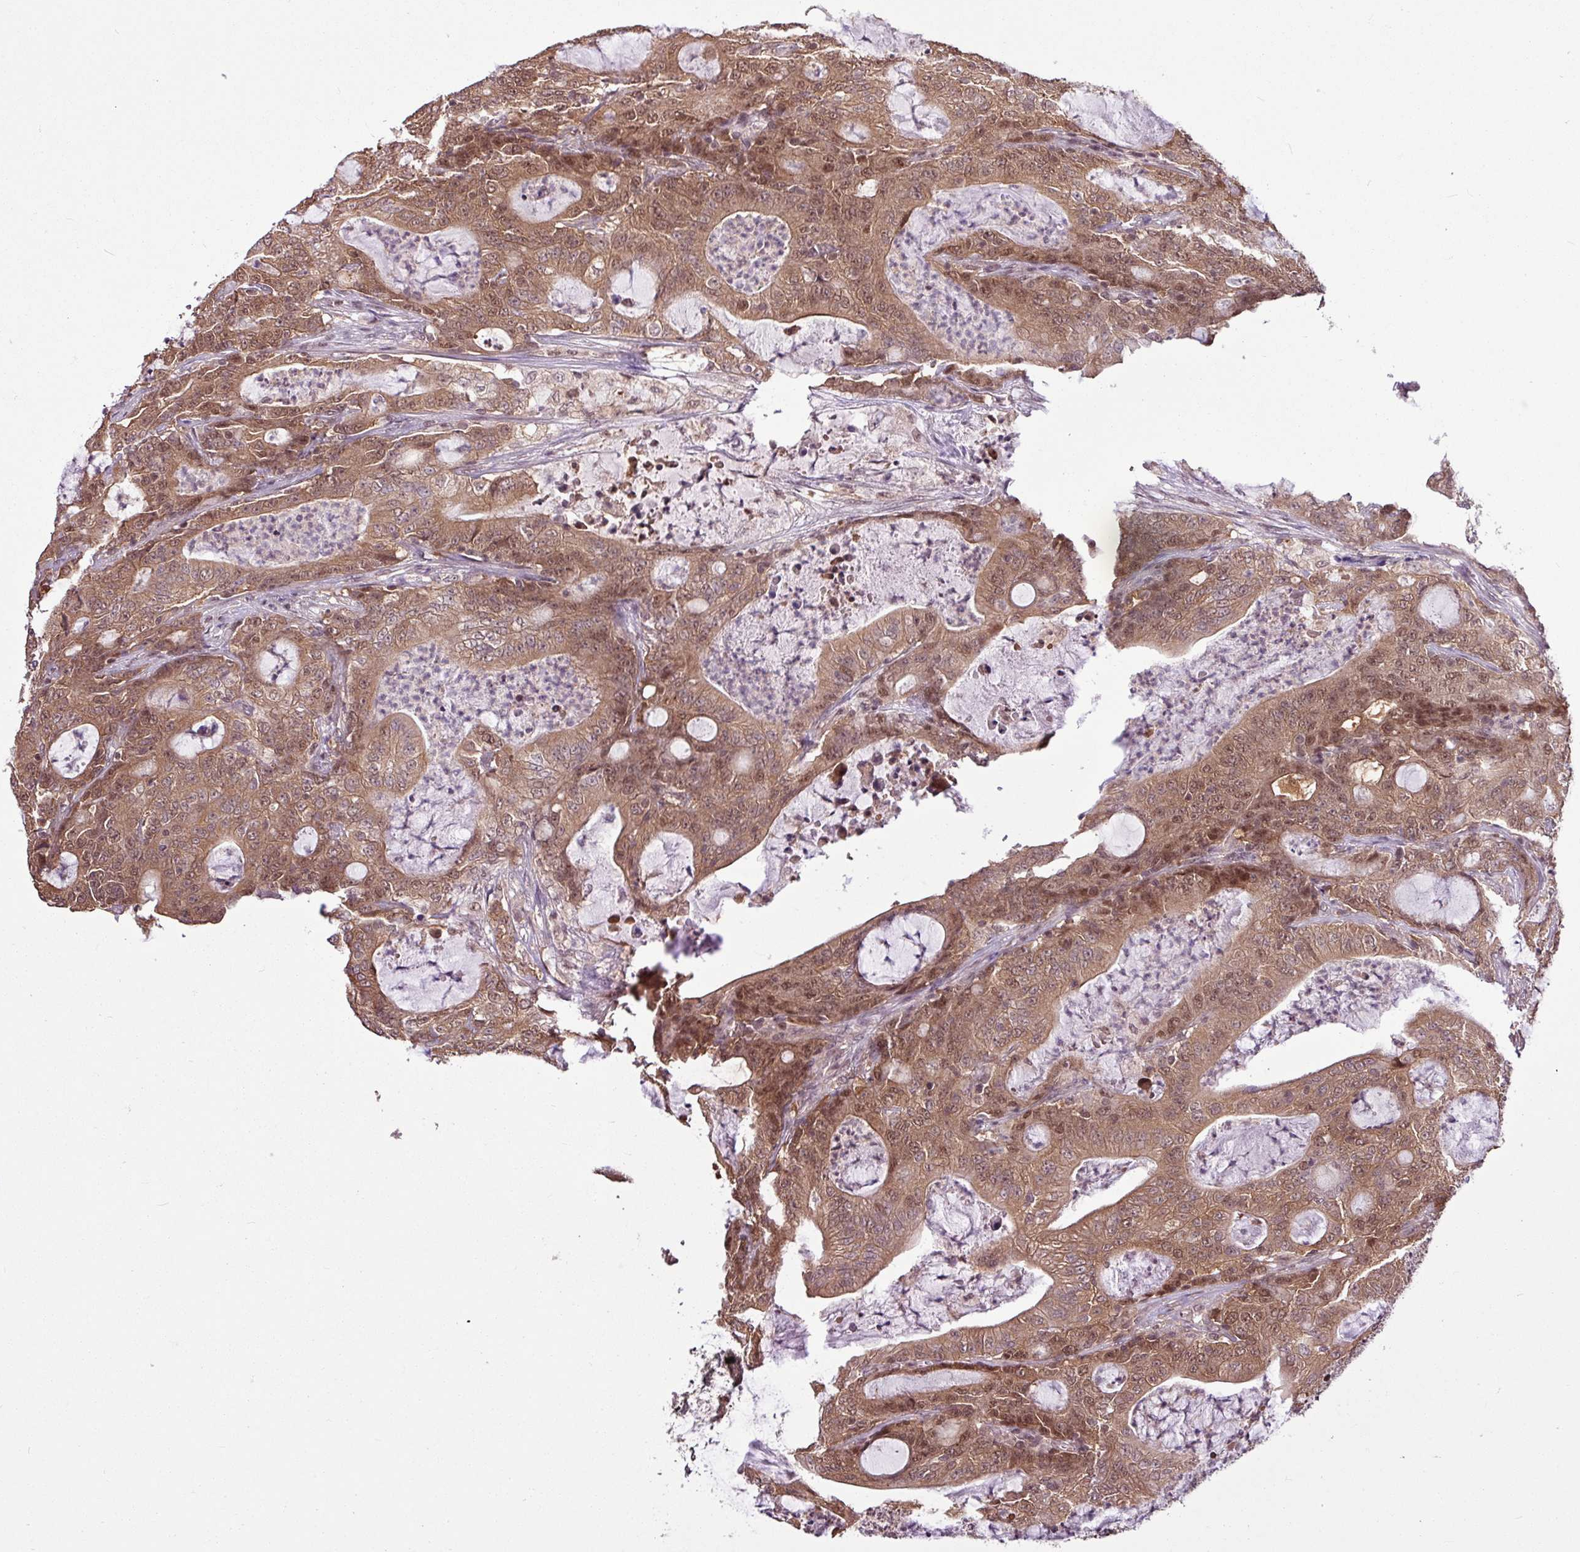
{"staining": {"intensity": "moderate", "quantity": ">75%", "location": "cytoplasmic/membranous,nuclear"}, "tissue": "colorectal cancer", "cell_type": "Tumor cells", "image_type": "cancer", "snomed": [{"axis": "morphology", "description": "Adenocarcinoma, NOS"}, {"axis": "topography", "description": "Colon"}], "caption": "Immunohistochemistry photomicrograph of neoplastic tissue: adenocarcinoma (colorectal) stained using IHC displays medium levels of moderate protein expression localized specifically in the cytoplasmic/membranous and nuclear of tumor cells, appearing as a cytoplasmic/membranous and nuclear brown color.", "gene": "ITPKC", "patient": {"sex": "male", "age": 83}}